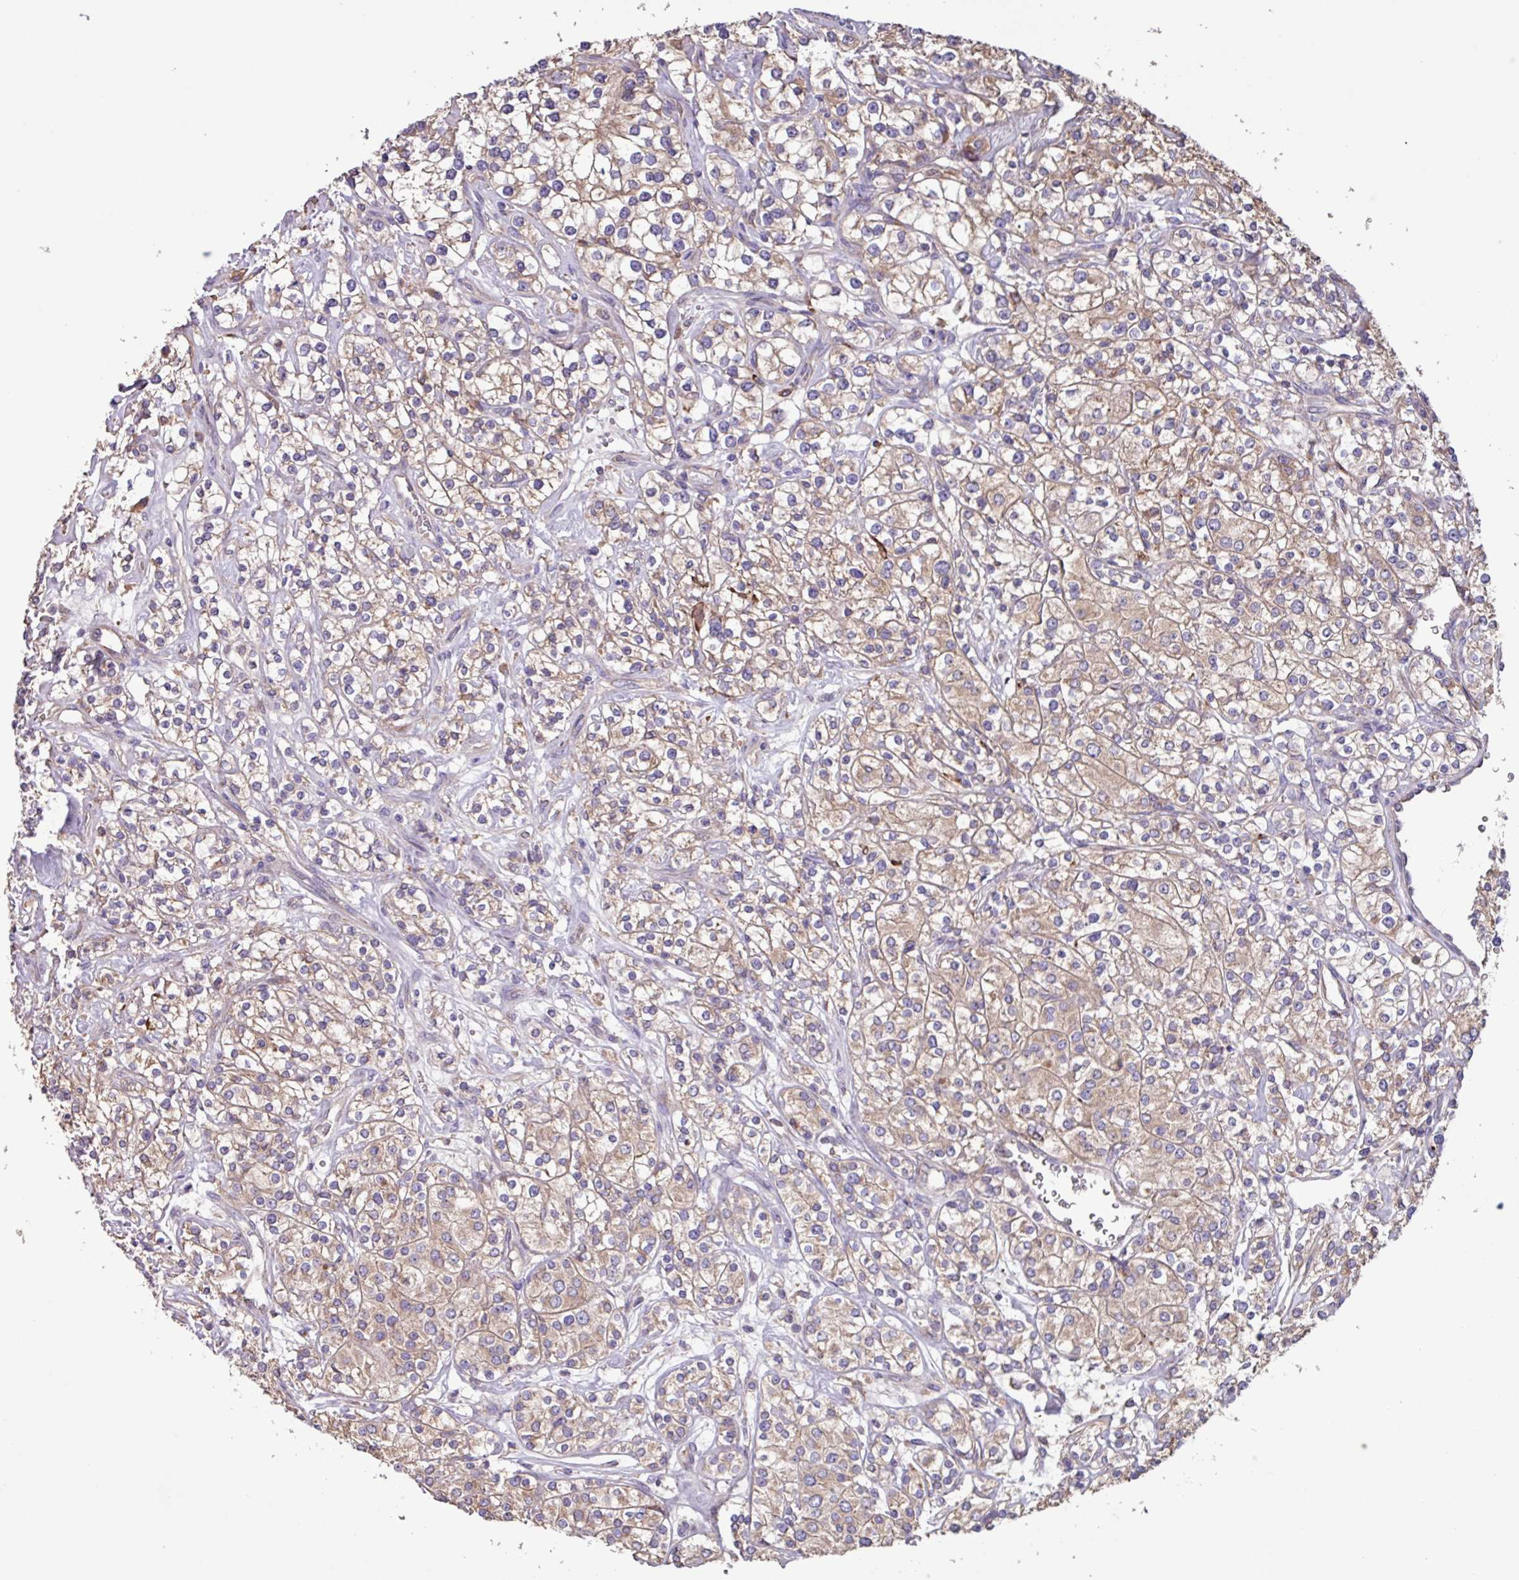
{"staining": {"intensity": "weak", "quantity": ">75%", "location": "cytoplasmic/membranous"}, "tissue": "renal cancer", "cell_type": "Tumor cells", "image_type": "cancer", "snomed": [{"axis": "morphology", "description": "Adenocarcinoma, NOS"}, {"axis": "topography", "description": "Kidney"}], "caption": "A brown stain highlights weak cytoplasmic/membranous staining of a protein in renal cancer (adenocarcinoma) tumor cells.", "gene": "PTPRQ", "patient": {"sex": "male", "age": 77}}